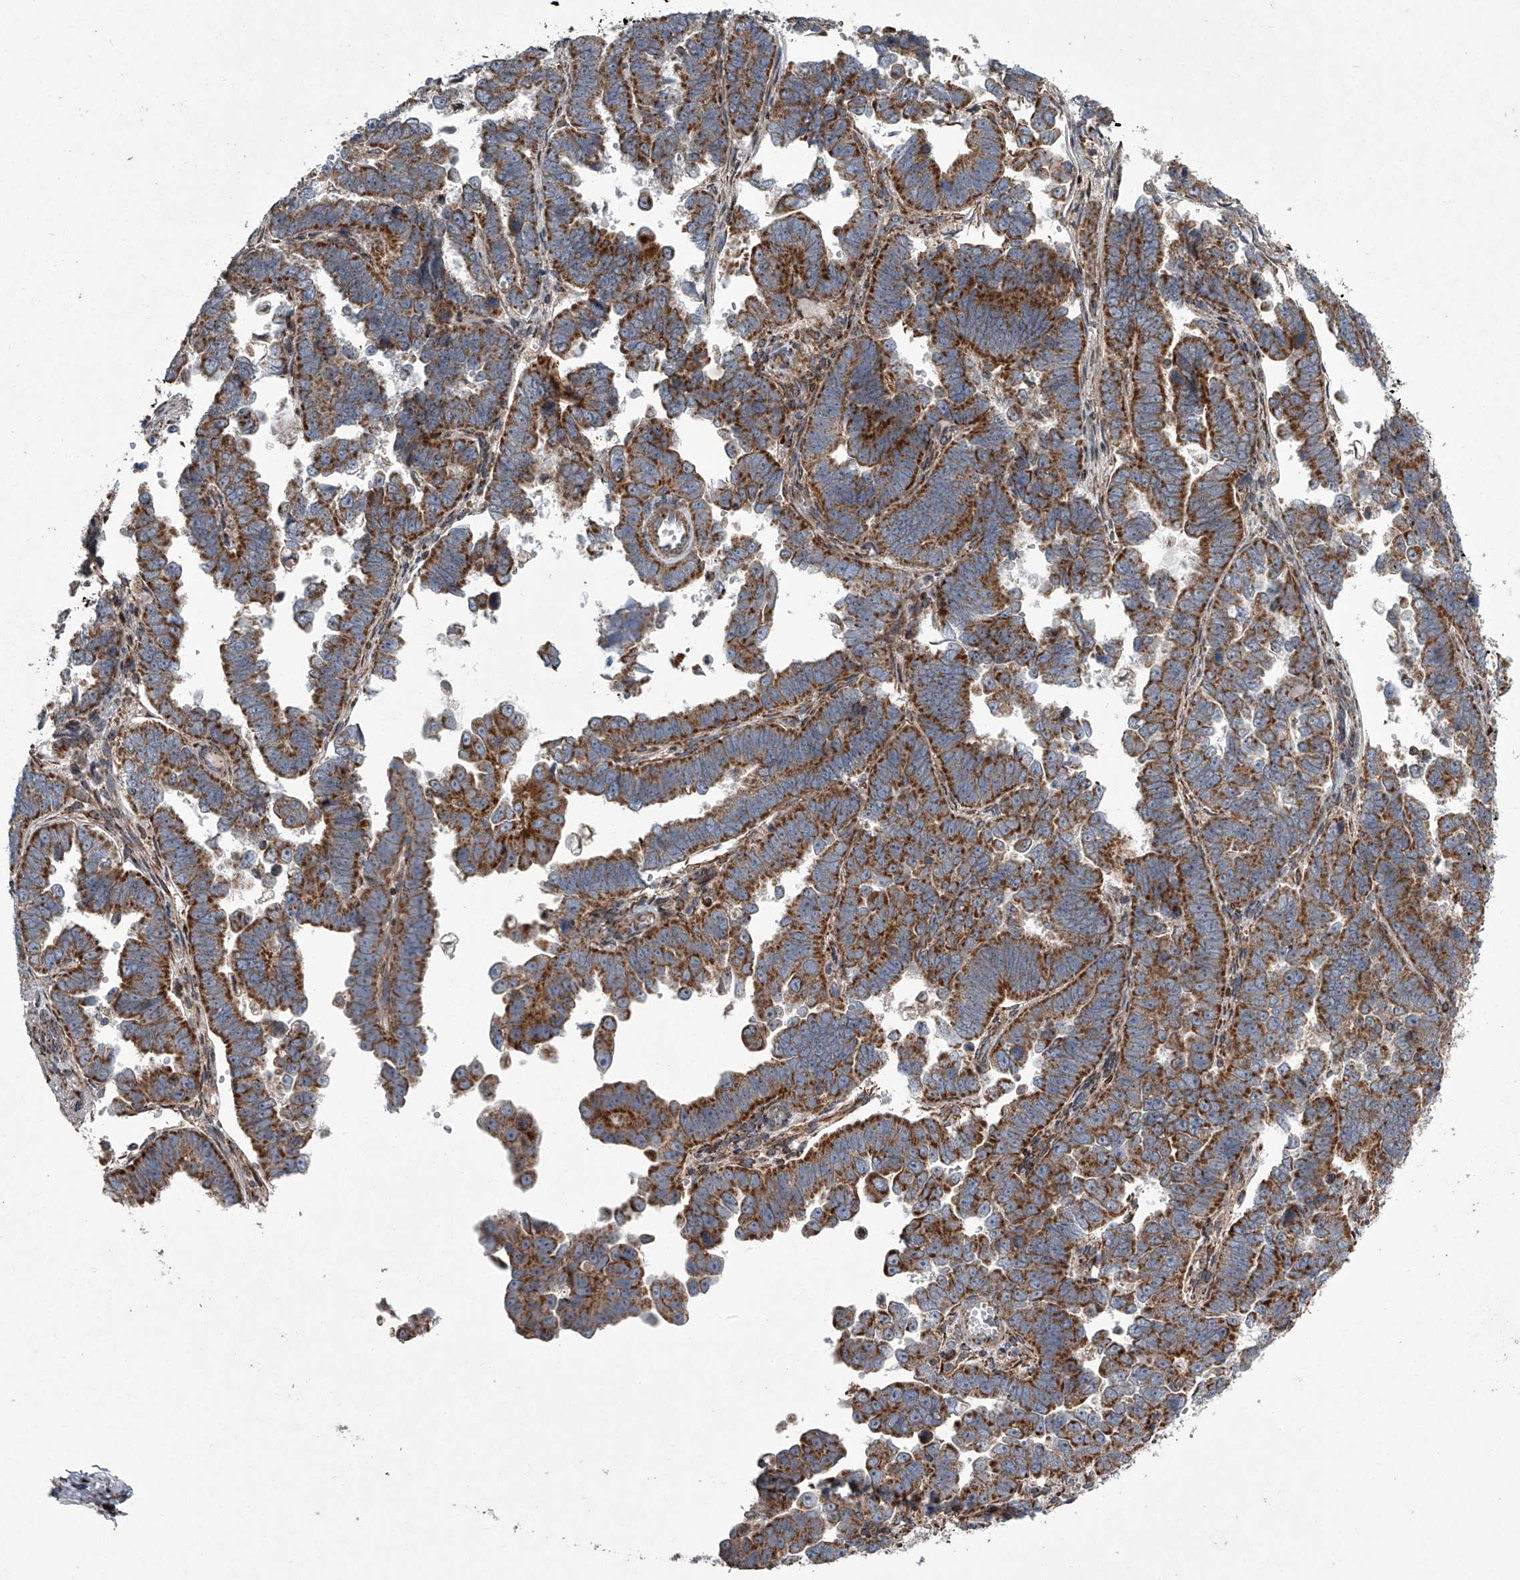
{"staining": {"intensity": "strong", "quantity": ">75%", "location": "cytoplasmic/membranous"}, "tissue": "endometrial cancer", "cell_type": "Tumor cells", "image_type": "cancer", "snomed": [{"axis": "morphology", "description": "Adenocarcinoma, NOS"}, {"axis": "topography", "description": "Endometrium"}], "caption": "Approximately >75% of tumor cells in human endometrial adenocarcinoma demonstrate strong cytoplasmic/membranous protein staining as visualized by brown immunohistochemical staining.", "gene": "STRADA", "patient": {"sex": "female", "age": 75}}